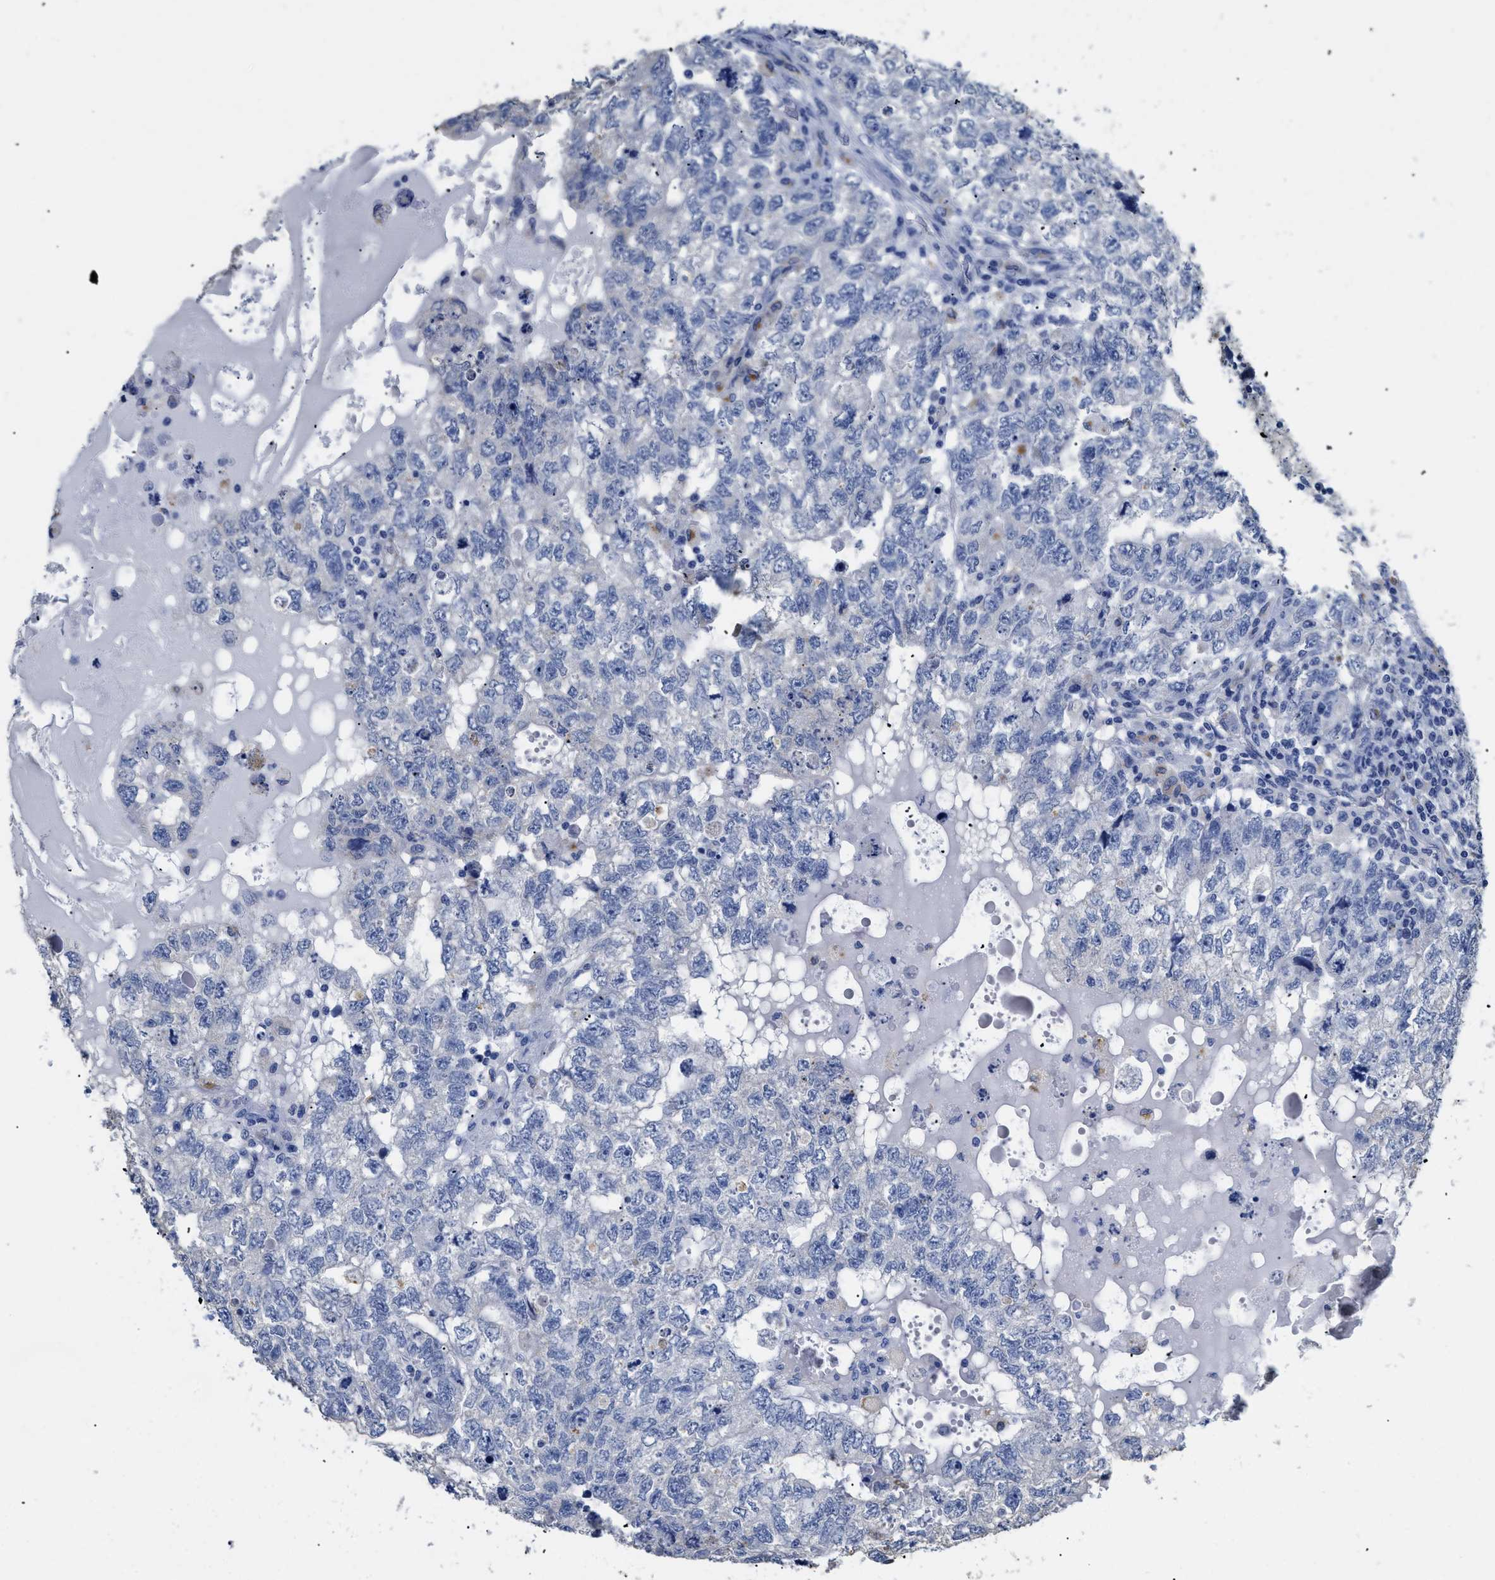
{"staining": {"intensity": "negative", "quantity": "none", "location": "none"}, "tissue": "testis cancer", "cell_type": "Tumor cells", "image_type": "cancer", "snomed": [{"axis": "morphology", "description": "Carcinoma, Embryonal, NOS"}, {"axis": "topography", "description": "Testis"}], "caption": "Tumor cells are negative for protein expression in human testis cancer.", "gene": "APOBEC2", "patient": {"sex": "male", "age": 36}}